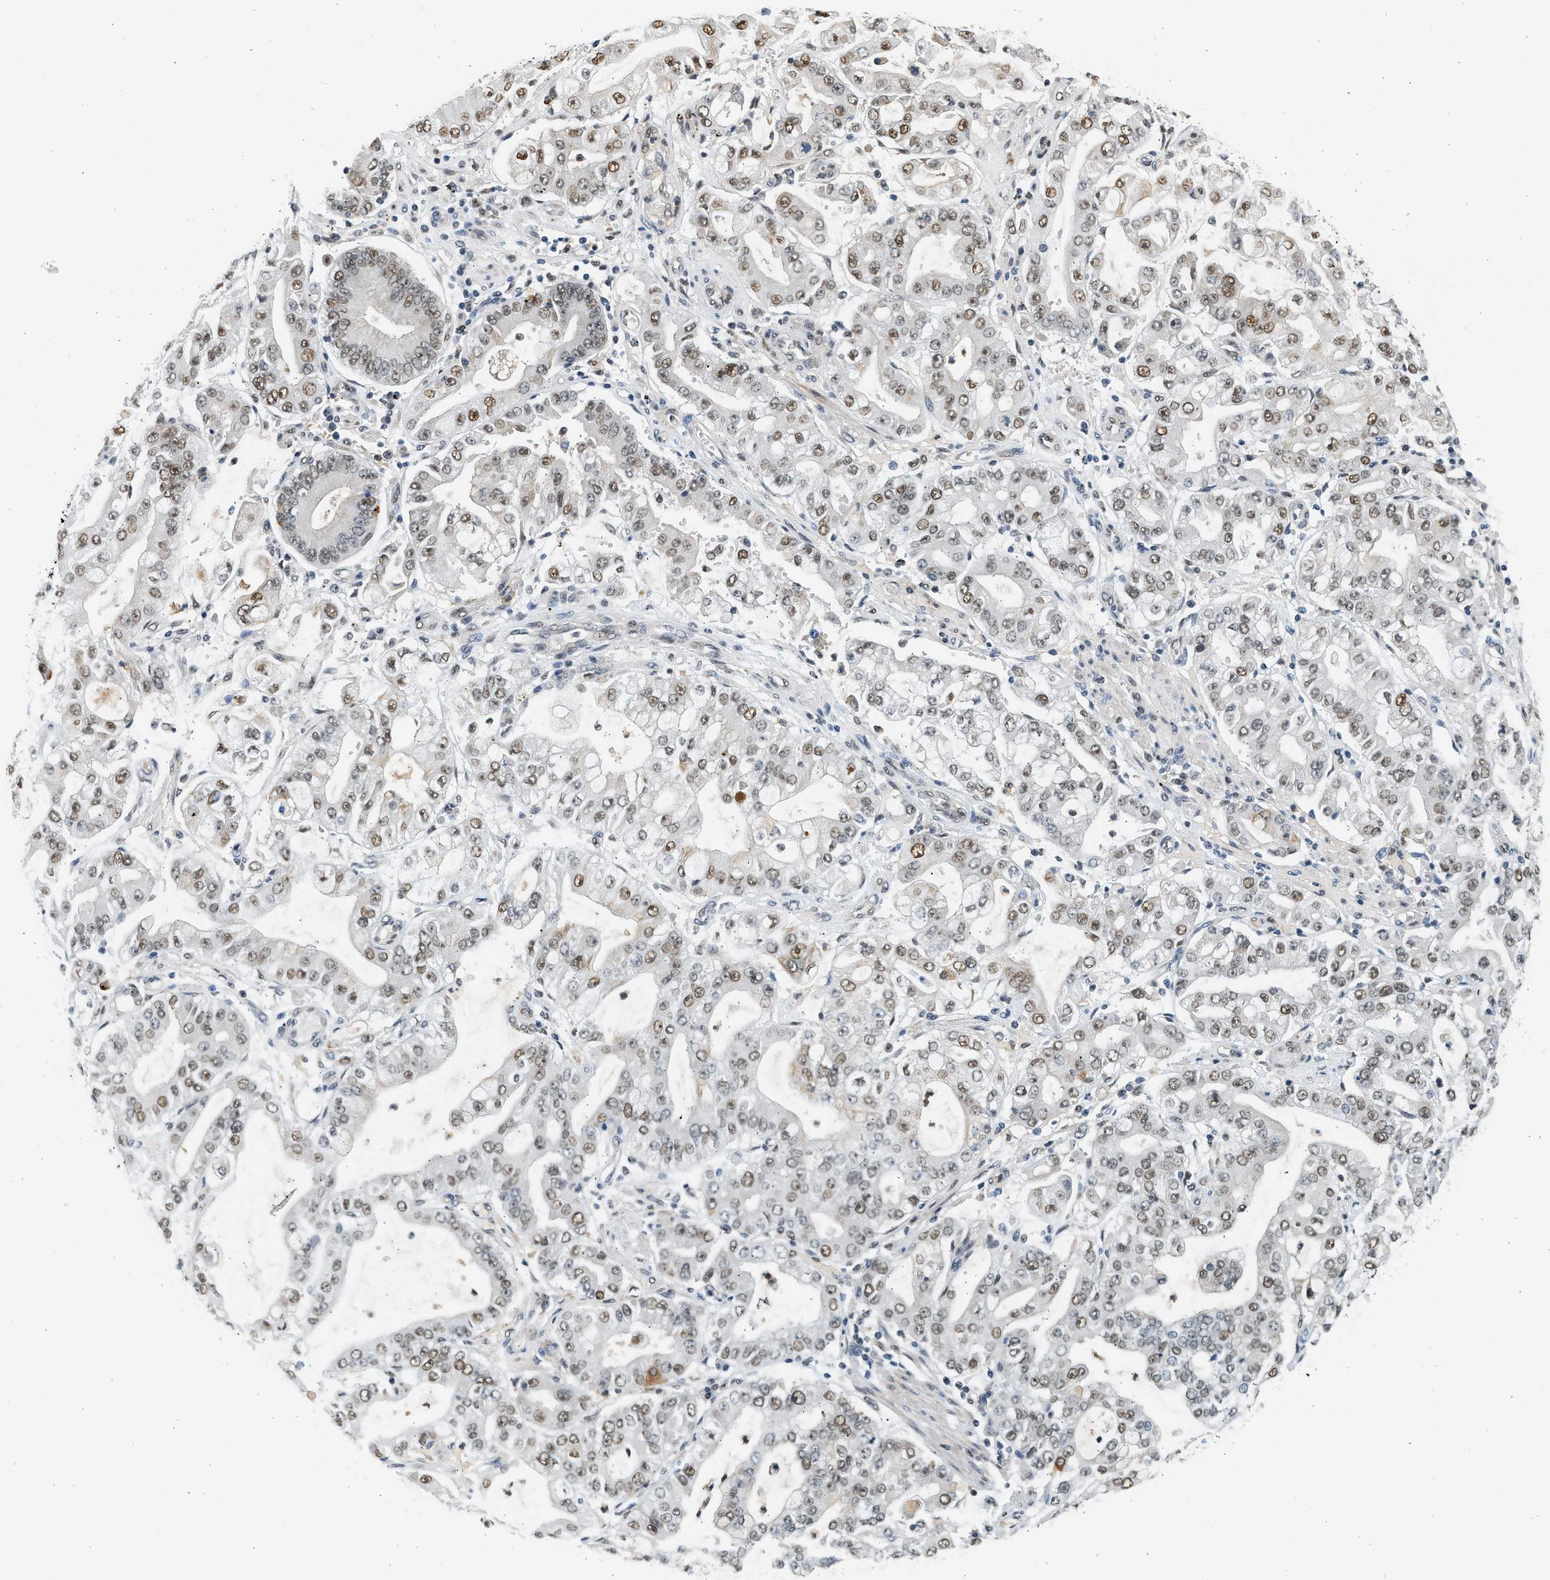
{"staining": {"intensity": "moderate", "quantity": ">75%", "location": "nuclear"}, "tissue": "stomach cancer", "cell_type": "Tumor cells", "image_type": "cancer", "snomed": [{"axis": "morphology", "description": "Adenocarcinoma, NOS"}, {"axis": "topography", "description": "Stomach"}], "caption": "Protein staining by immunohistochemistry (IHC) exhibits moderate nuclear positivity in approximately >75% of tumor cells in stomach cancer (adenocarcinoma). The staining was performed using DAB, with brown indicating positive protein expression. Nuclei are stained blue with hematoxylin.", "gene": "HIPK1", "patient": {"sex": "male", "age": 76}}